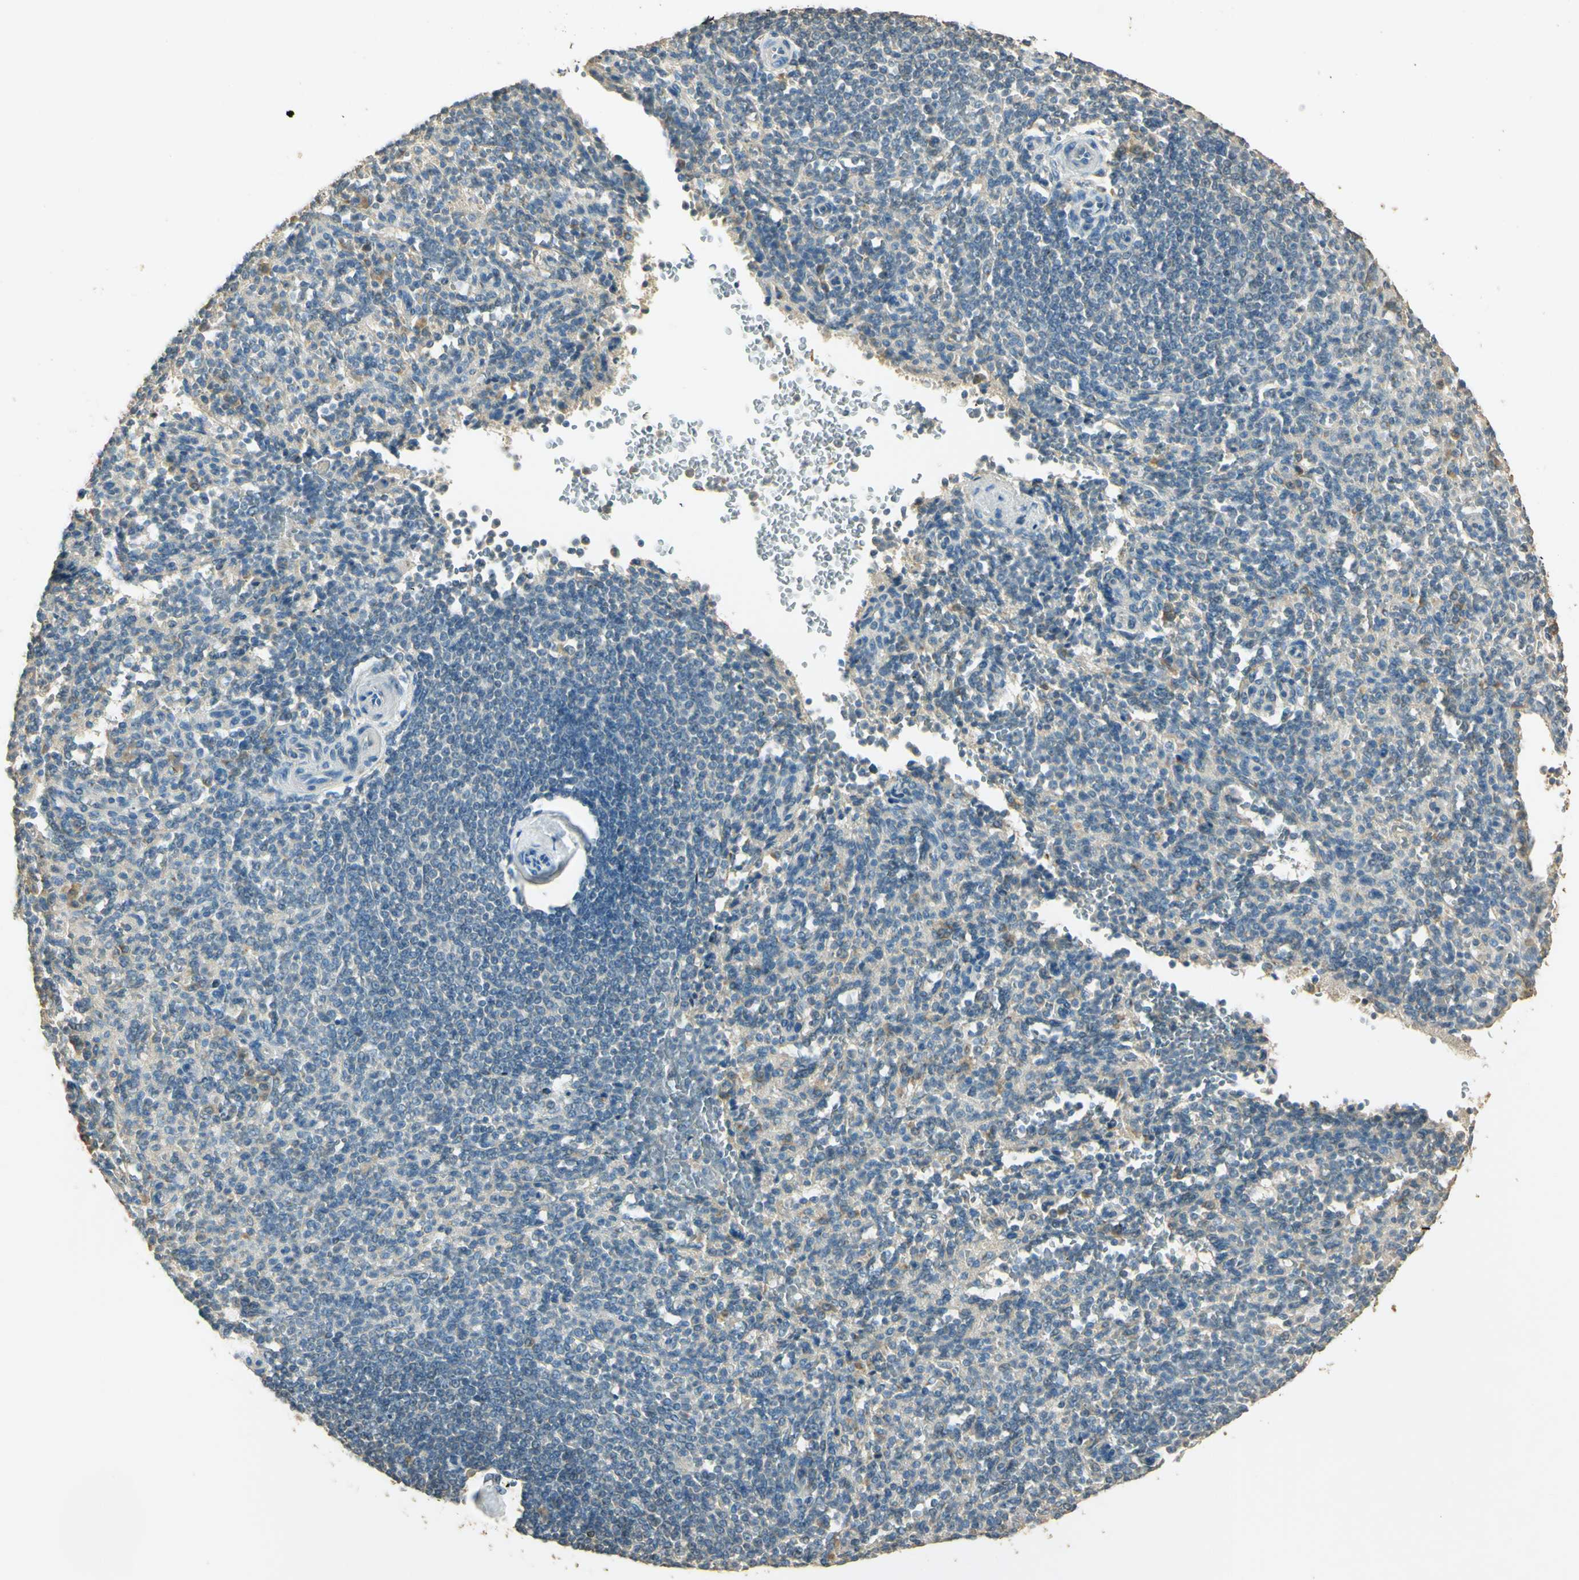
{"staining": {"intensity": "weak", "quantity": "25%-75%", "location": "cytoplasmic/membranous"}, "tissue": "spleen", "cell_type": "Cells in red pulp", "image_type": "normal", "snomed": [{"axis": "morphology", "description": "Normal tissue, NOS"}, {"axis": "topography", "description": "Spleen"}], "caption": "Protein staining of normal spleen reveals weak cytoplasmic/membranous expression in about 25%-75% of cells in red pulp.", "gene": "UXS1", "patient": {"sex": "female", "age": 74}}